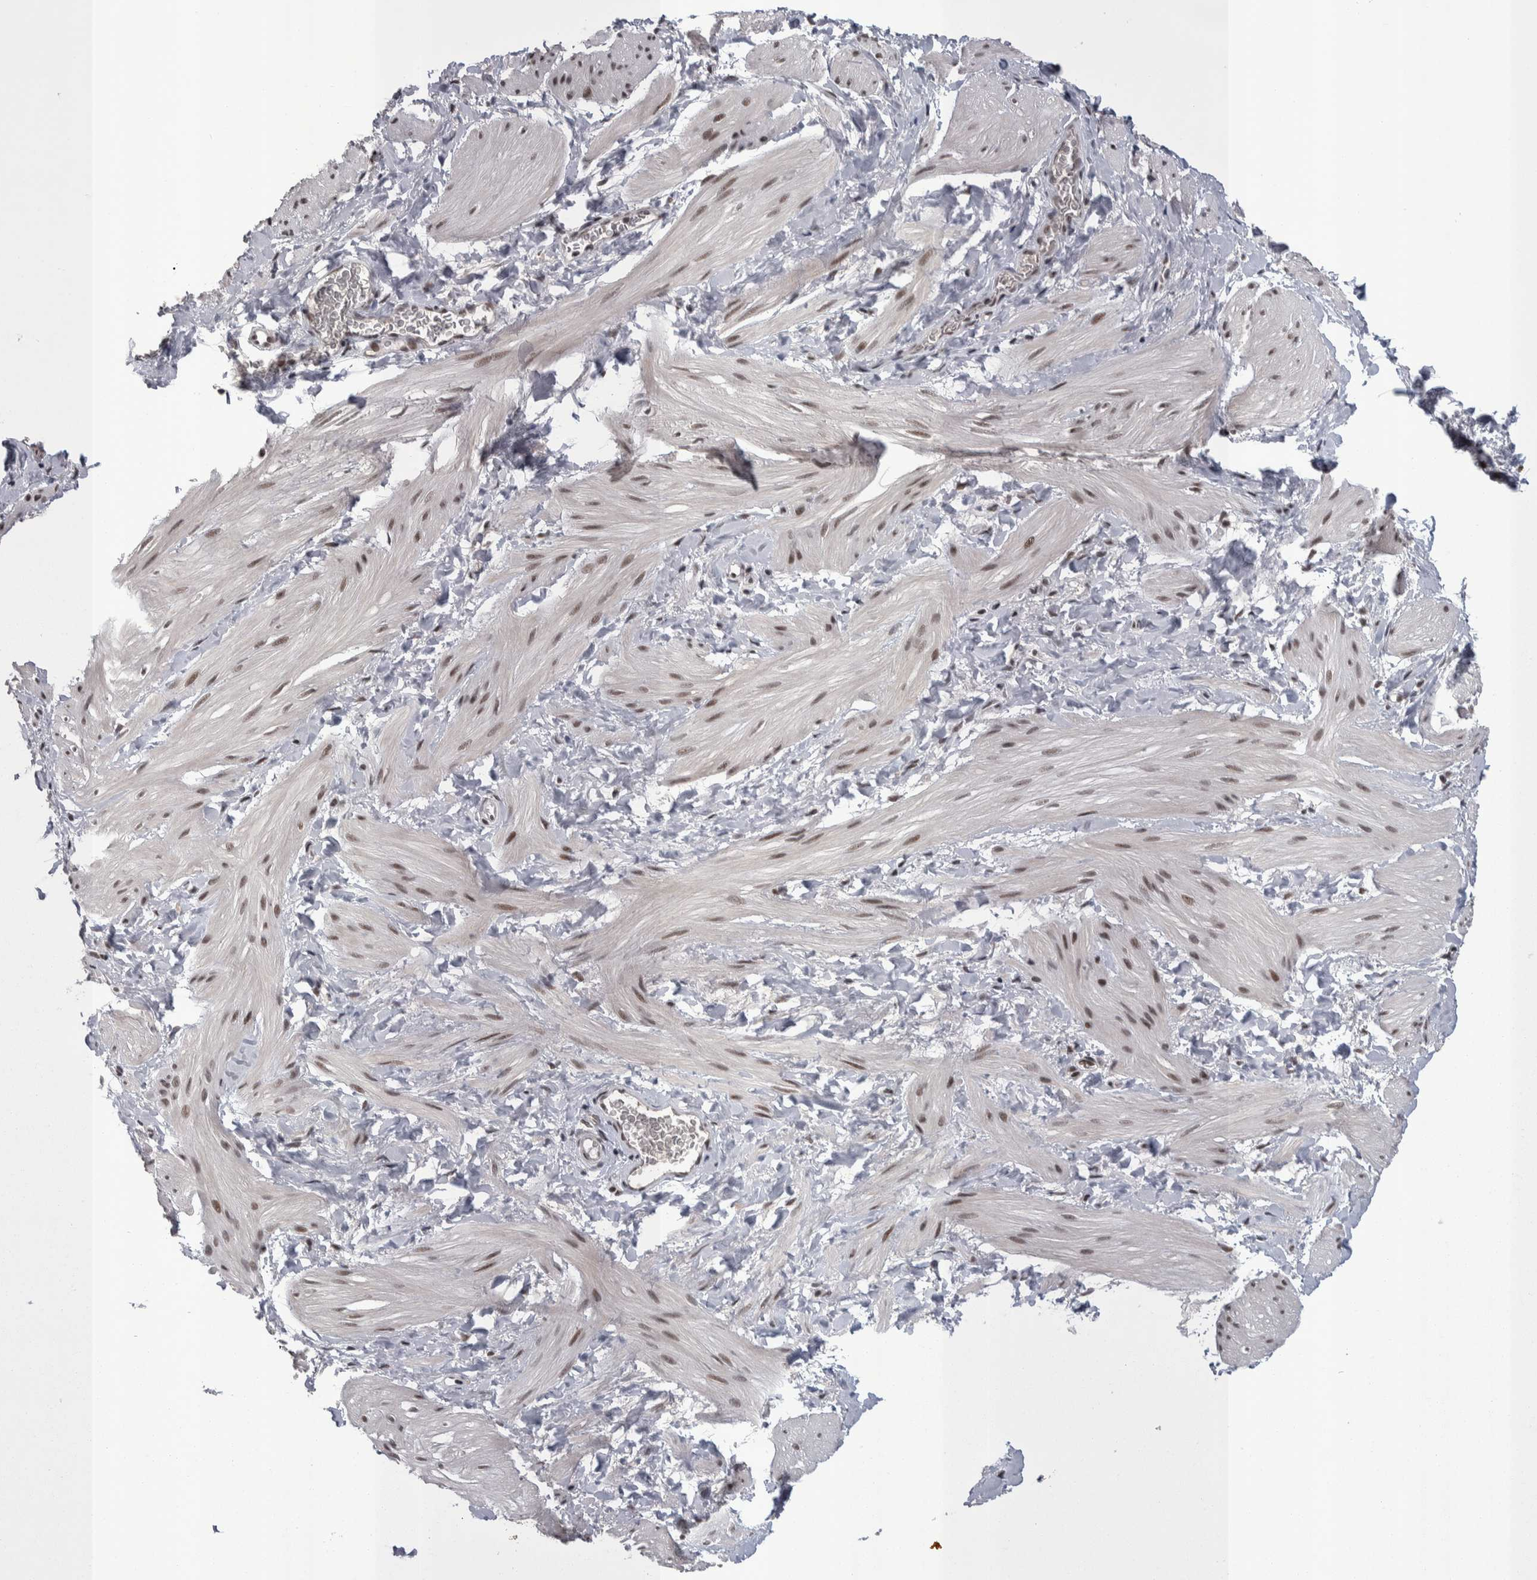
{"staining": {"intensity": "moderate", "quantity": ">75%", "location": "nuclear"}, "tissue": "smooth muscle", "cell_type": "Smooth muscle cells", "image_type": "normal", "snomed": [{"axis": "morphology", "description": "Normal tissue, NOS"}, {"axis": "topography", "description": "Smooth muscle"}], "caption": "High-power microscopy captured an immunohistochemistry (IHC) micrograph of unremarkable smooth muscle, revealing moderate nuclear expression in approximately >75% of smooth muscle cells. The protein is shown in brown color, while the nuclei are stained blue.", "gene": "DMTF1", "patient": {"sex": "male", "age": 16}}